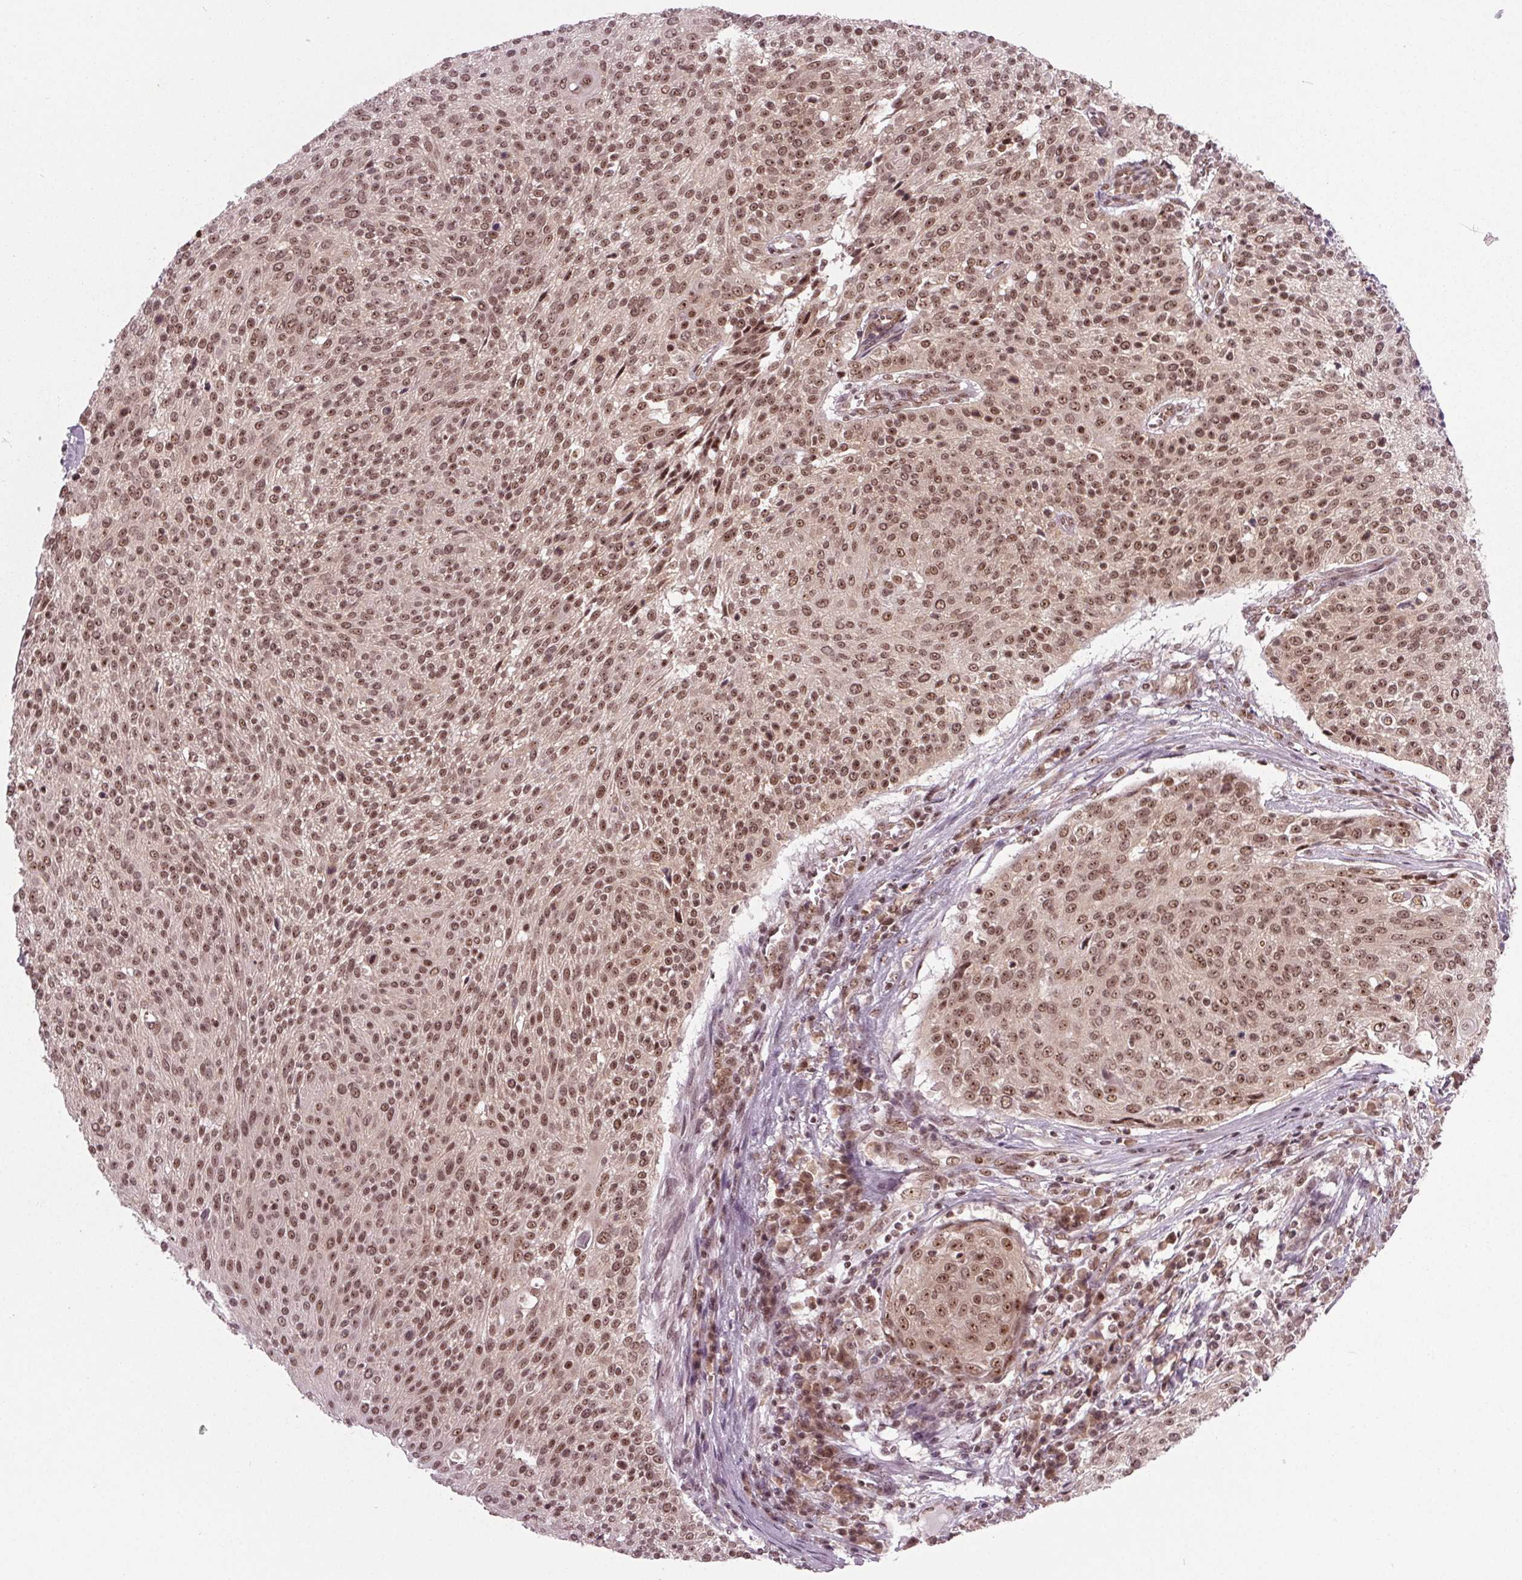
{"staining": {"intensity": "moderate", "quantity": ">75%", "location": "nuclear"}, "tissue": "cervical cancer", "cell_type": "Tumor cells", "image_type": "cancer", "snomed": [{"axis": "morphology", "description": "Squamous cell carcinoma, NOS"}, {"axis": "topography", "description": "Cervix"}], "caption": "Cervical cancer (squamous cell carcinoma) was stained to show a protein in brown. There is medium levels of moderate nuclear expression in about >75% of tumor cells.", "gene": "DDX41", "patient": {"sex": "female", "age": 31}}